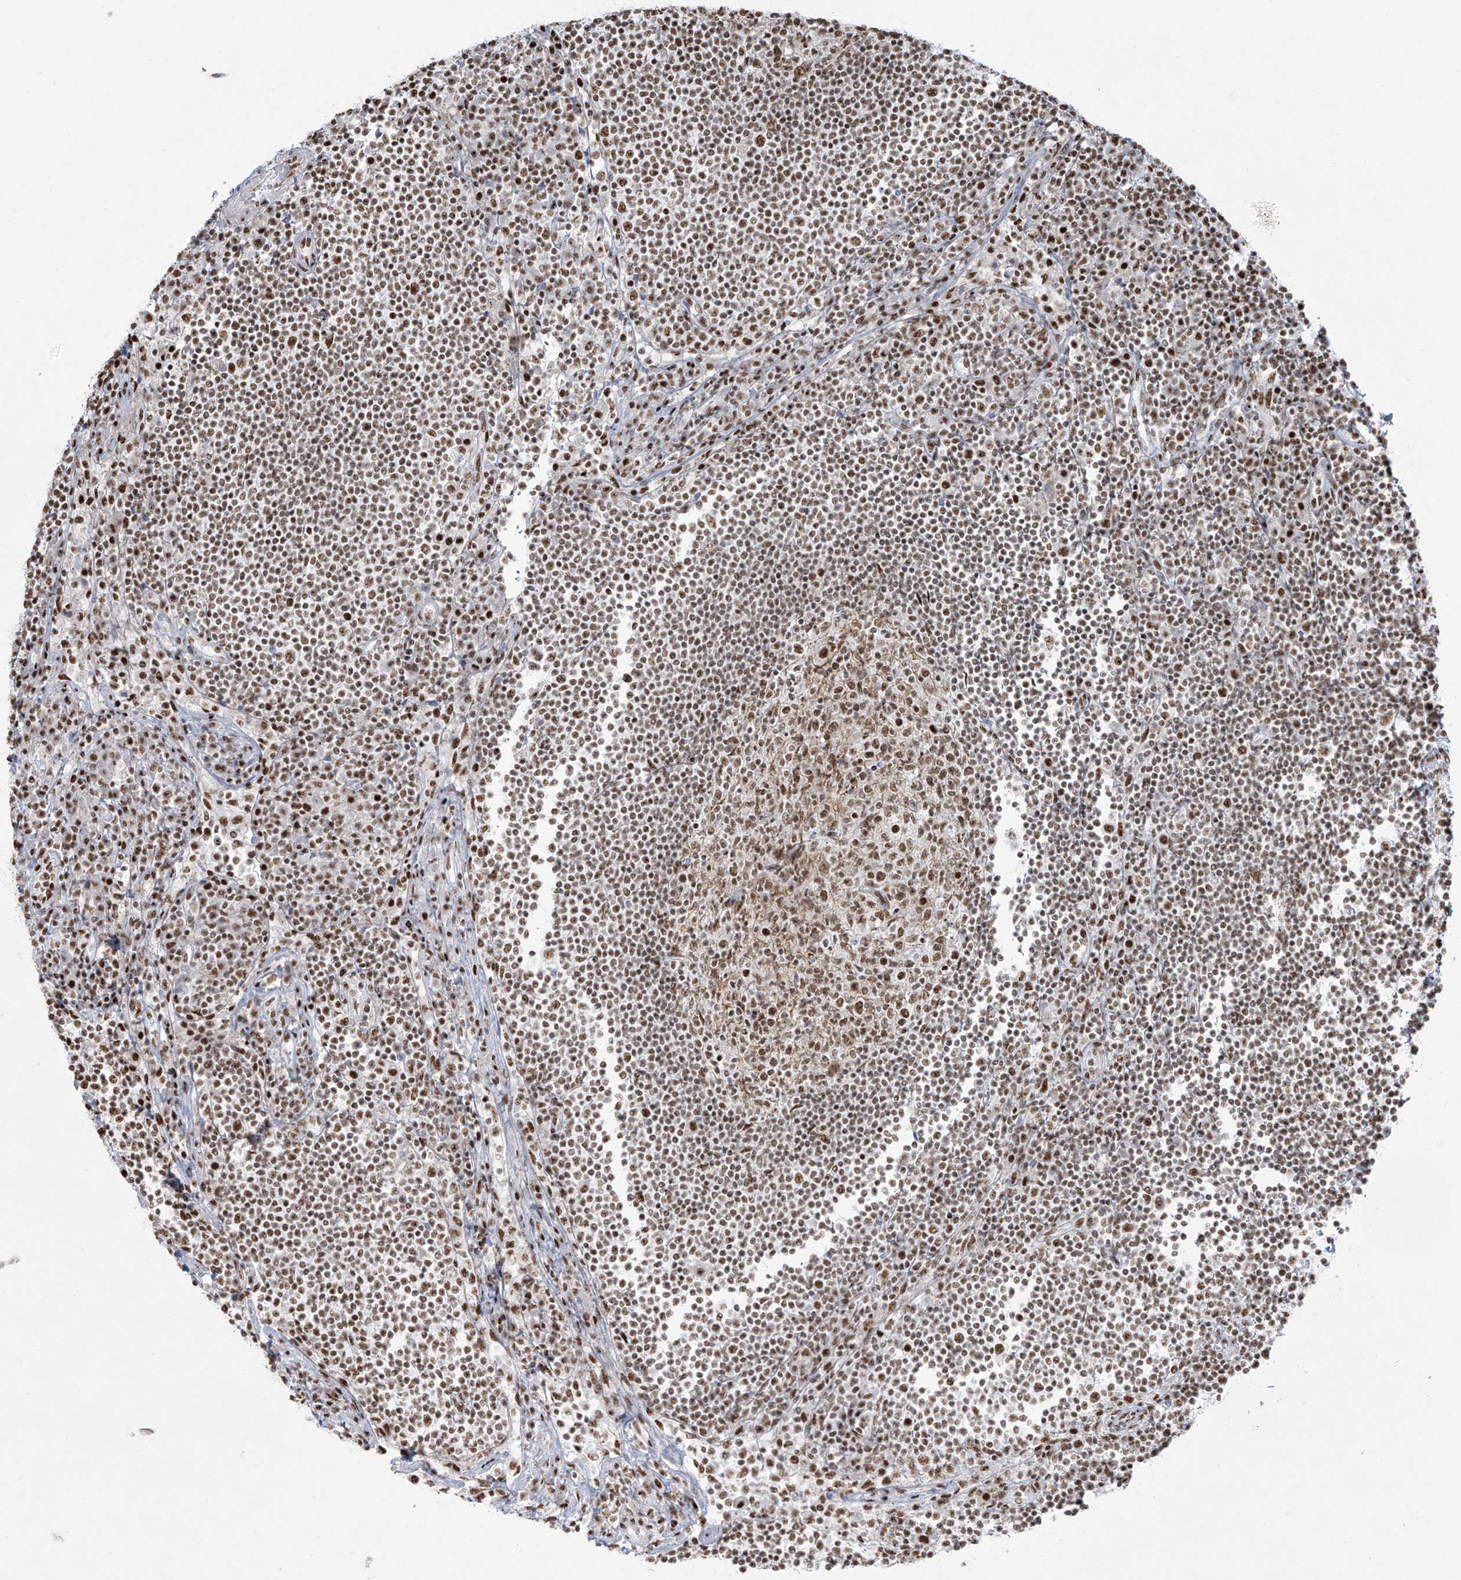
{"staining": {"intensity": "moderate", "quantity": ">75%", "location": "nuclear"}, "tissue": "lymph node", "cell_type": "Germinal center cells", "image_type": "normal", "snomed": [{"axis": "morphology", "description": "Normal tissue, NOS"}, {"axis": "topography", "description": "Lymph node"}], "caption": "Protein staining exhibits moderate nuclear positivity in about >75% of germinal center cells in benign lymph node.", "gene": "MS4A6A", "patient": {"sex": "female", "age": 53}}